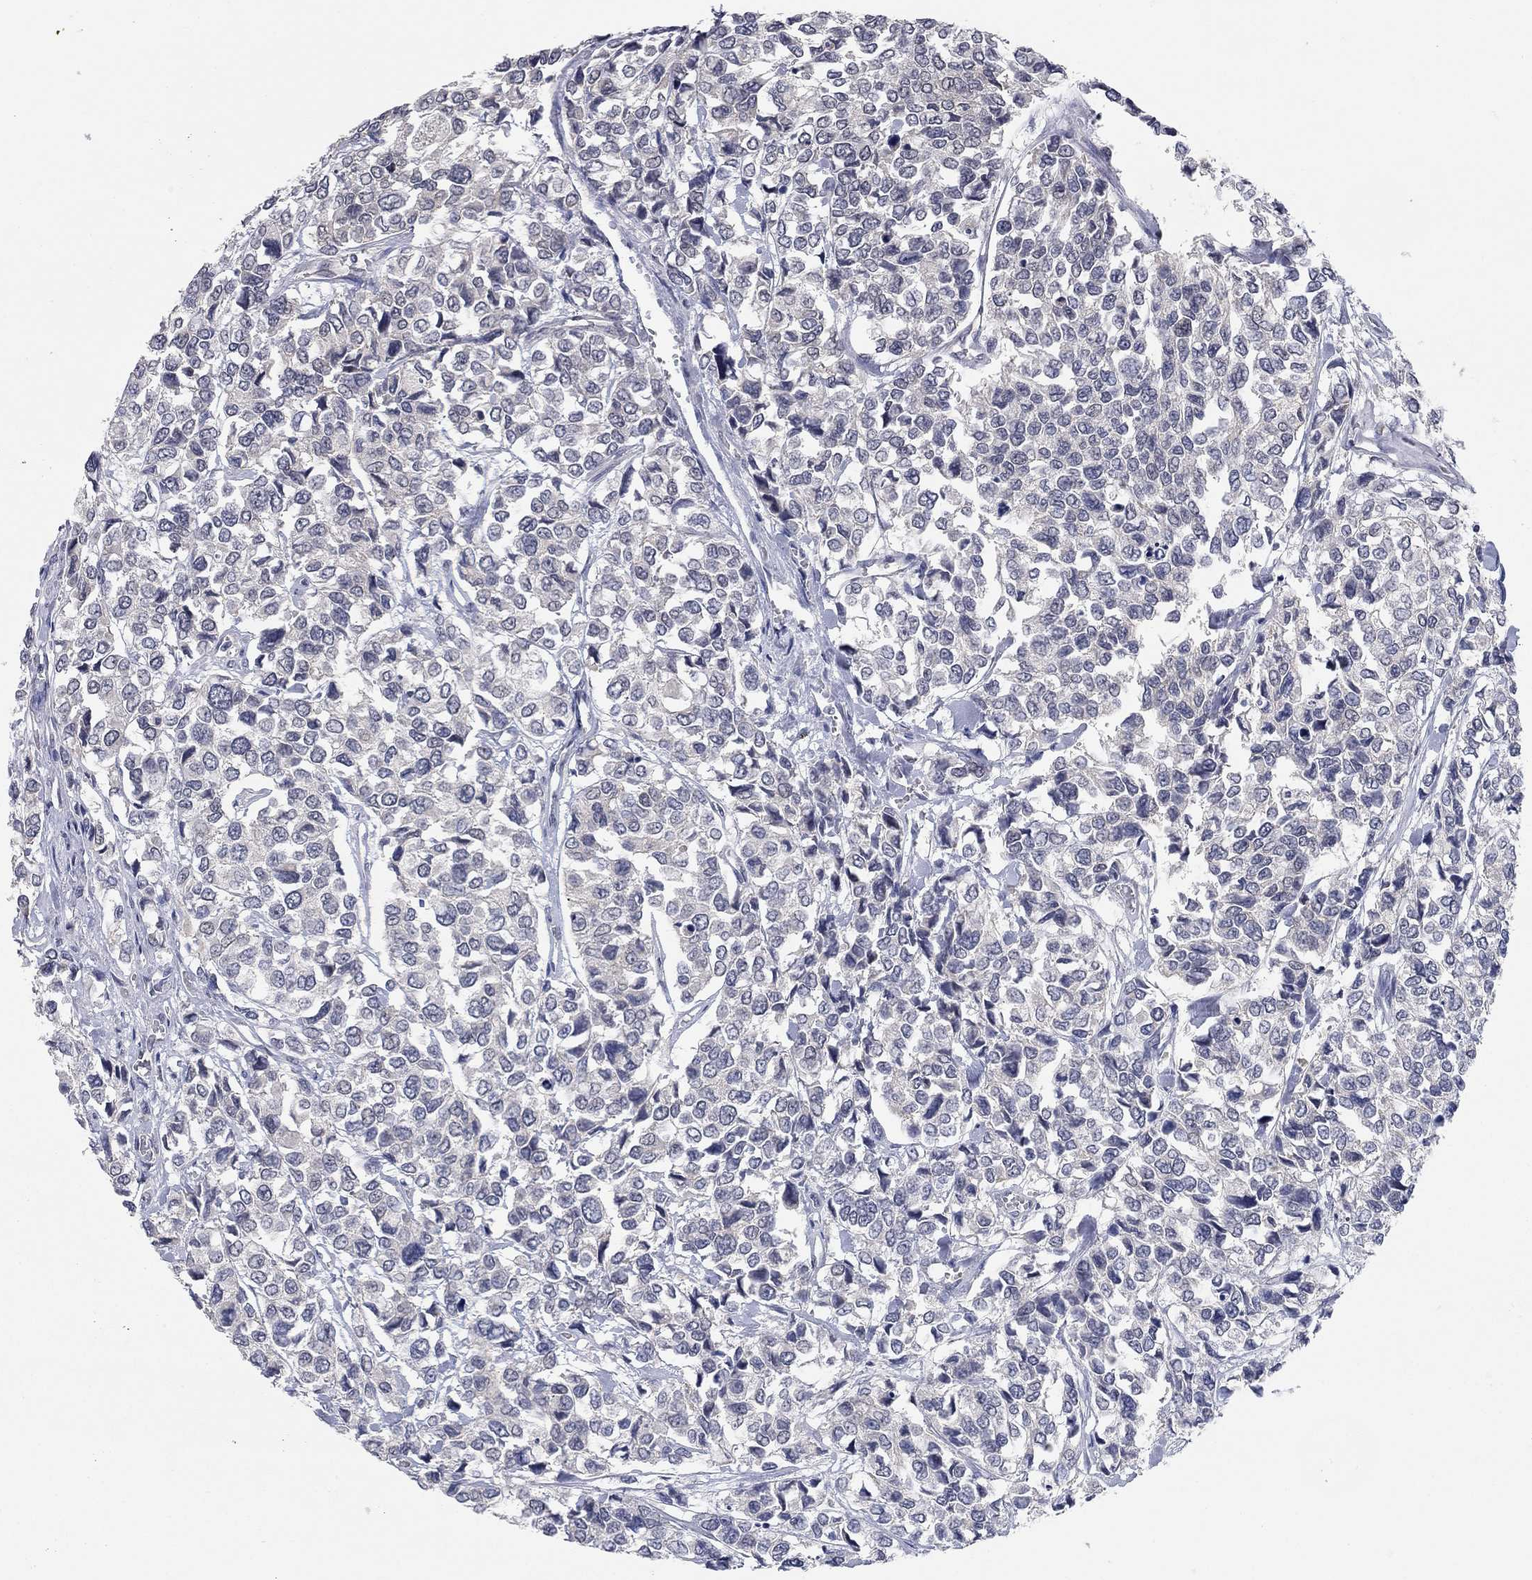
{"staining": {"intensity": "negative", "quantity": "none", "location": "none"}, "tissue": "urothelial cancer", "cell_type": "Tumor cells", "image_type": "cancer", "snomed": [{"axis": "morphology", "description": "Urothelial carcinoma, High grade"}, {"axis": "topography", "description": "Urinary bladder"}], "caption": "Tumor cells are negative for brown protein staining in urothelial cancer.", "gene": "WASF3", "patient": {"sex": "male", "age": 77}}